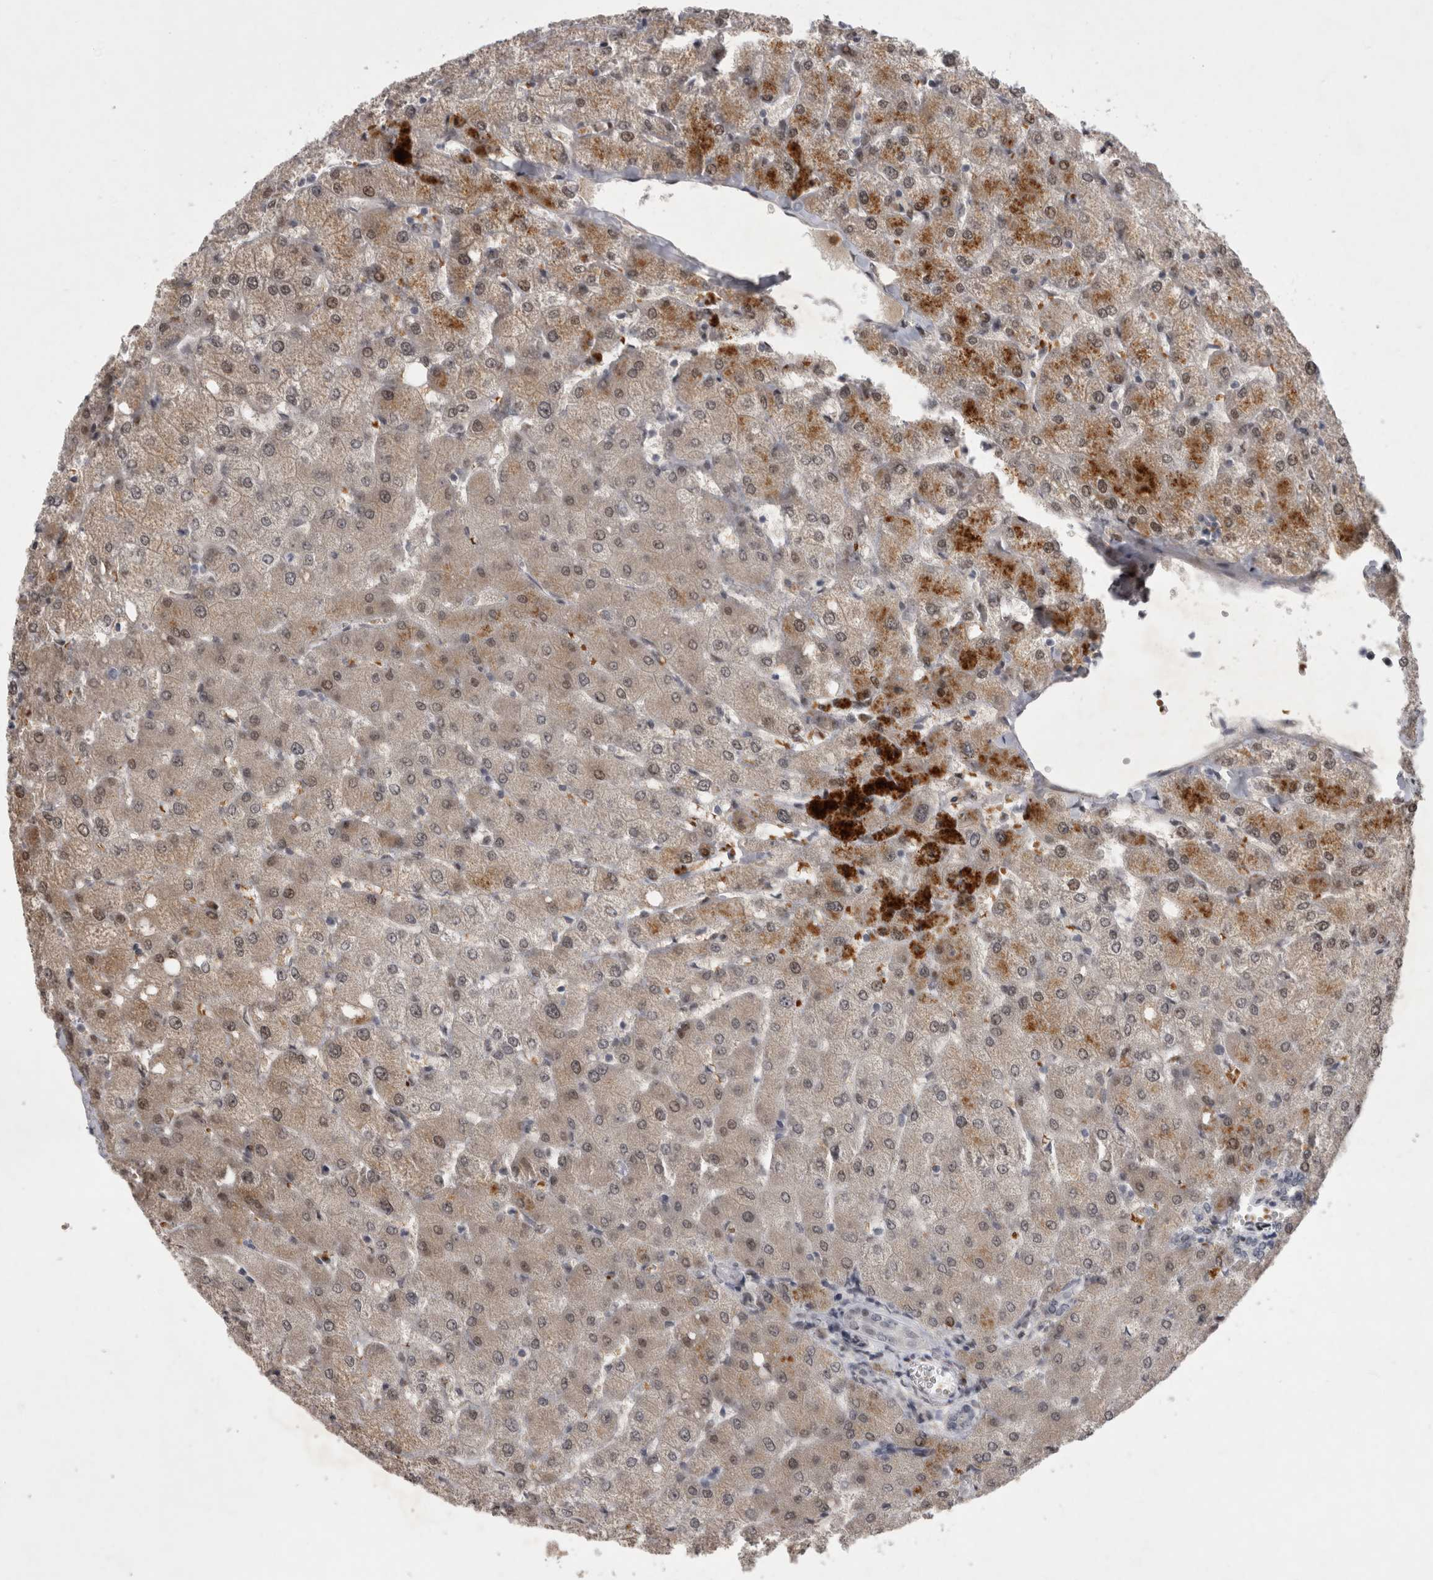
{"staining": {"intensity": "negative", "quantity": "none", "location": "none"}, "tissue": "liver", "cell_type": "Cholangiocytes", "image_type": "normal", "snomed": [{"axis": "morphology", "description": "Normal tissue, NOS"}, {"axis": "topography", "description": "Liver"}], "caption": "IHC histopathology image of normal liver: human liver stained with DAB reveals no significant protein expression in cholangiocytes.", "gene": "IFI44", "patient": {"sex": "female", "age": 54}}